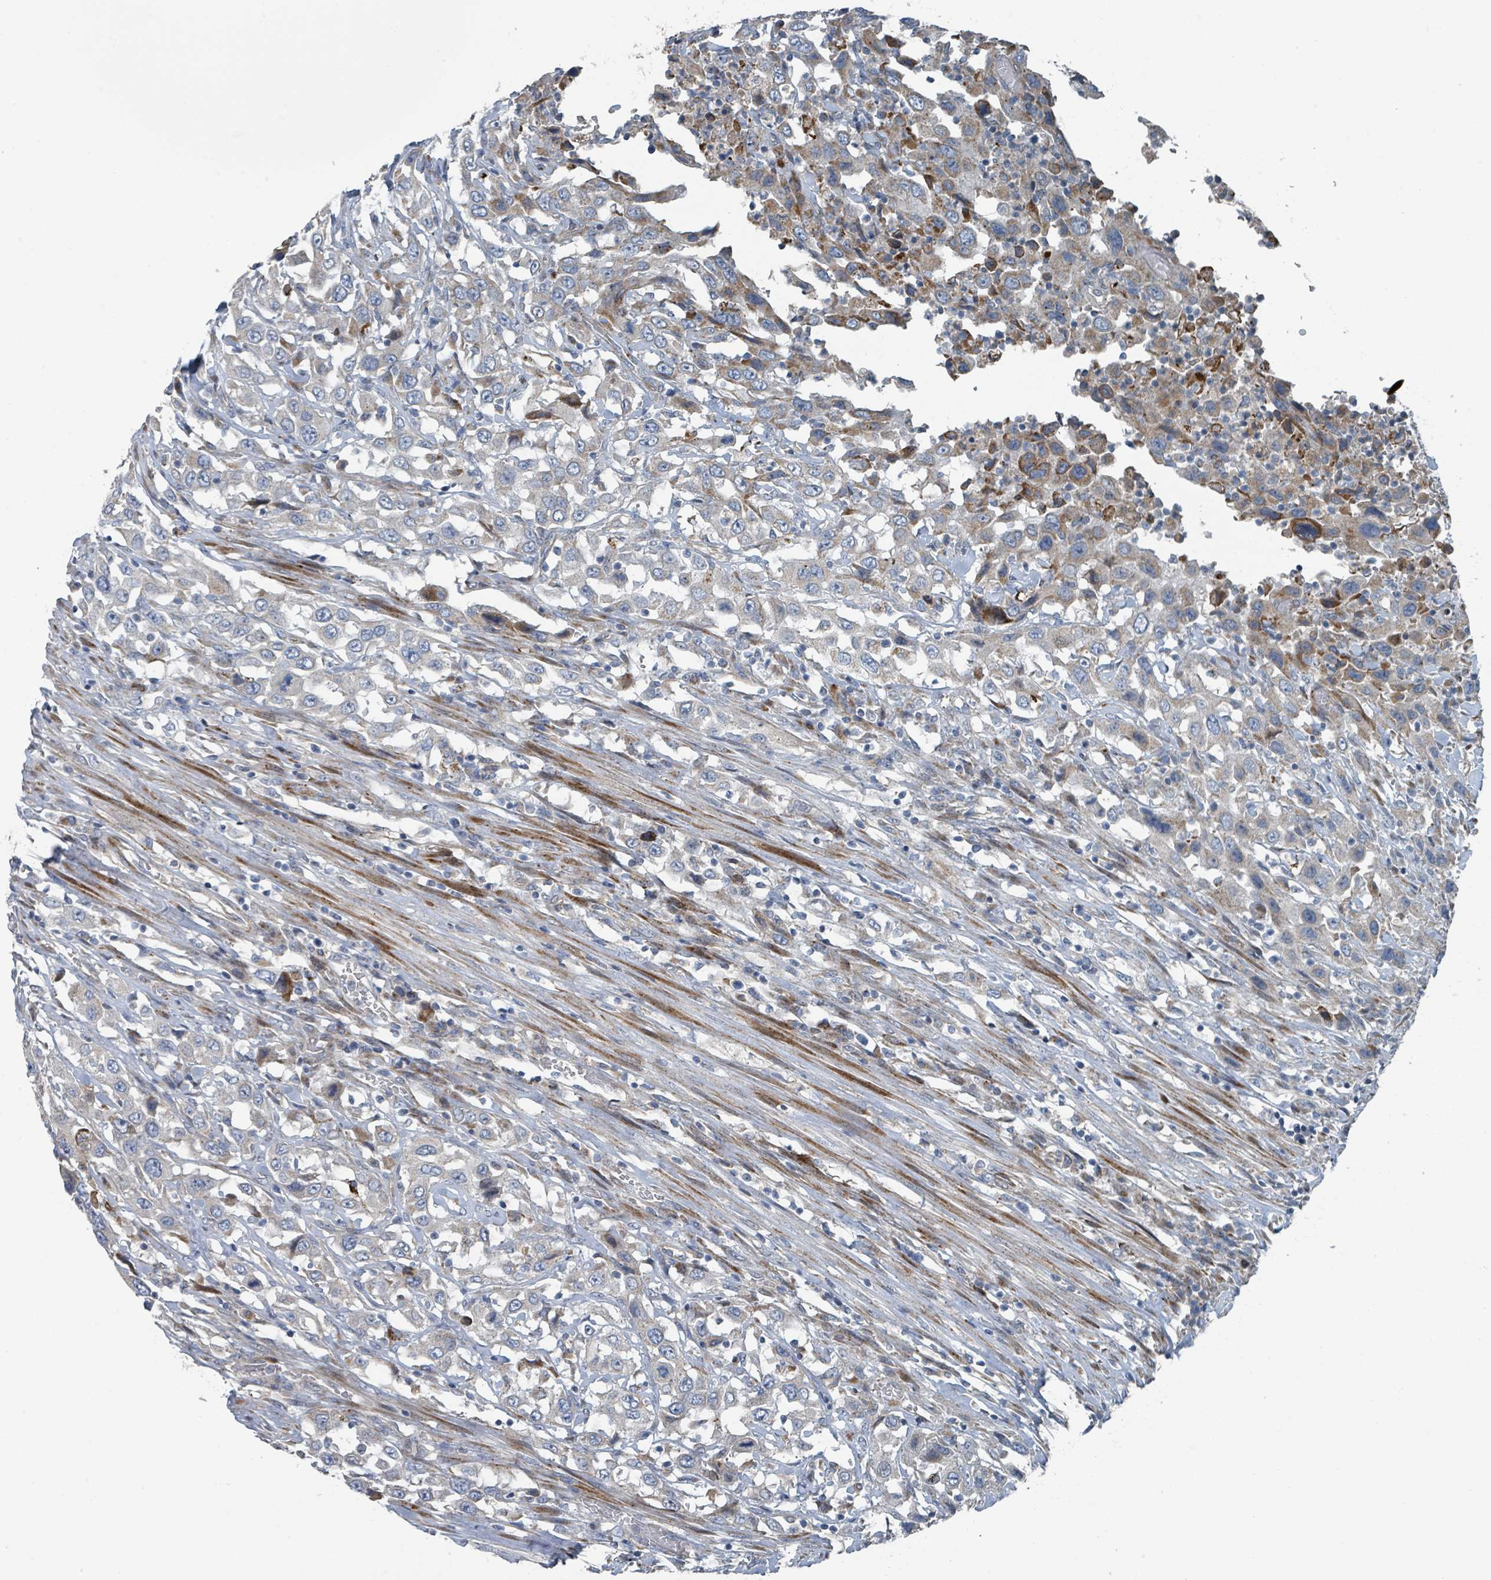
{"staining": {"intensity": "moderate", "quantity": "<25%", "location": "cytoplasmic/membranous"}, "tissue": "urothelial cancer", "cell_type": "Tumor cells", "image_type": "cancer", "snomed": [{"axis": "morphology", "description": "Urothelial carcinoma, High grade"}, {"axis": "topography", "description": "Urinary bladder"}], "caption": "Immunohistochemistry (IHC) (DAB (3,3'-diaminobenzidine)) staining of human urothelial cancer shows moderate cytoplasmic/membranous protein positivity in about <25% of tumor cells.", "gene": "DIPK2A", "patient": {"sex": "male", "age": 61}}